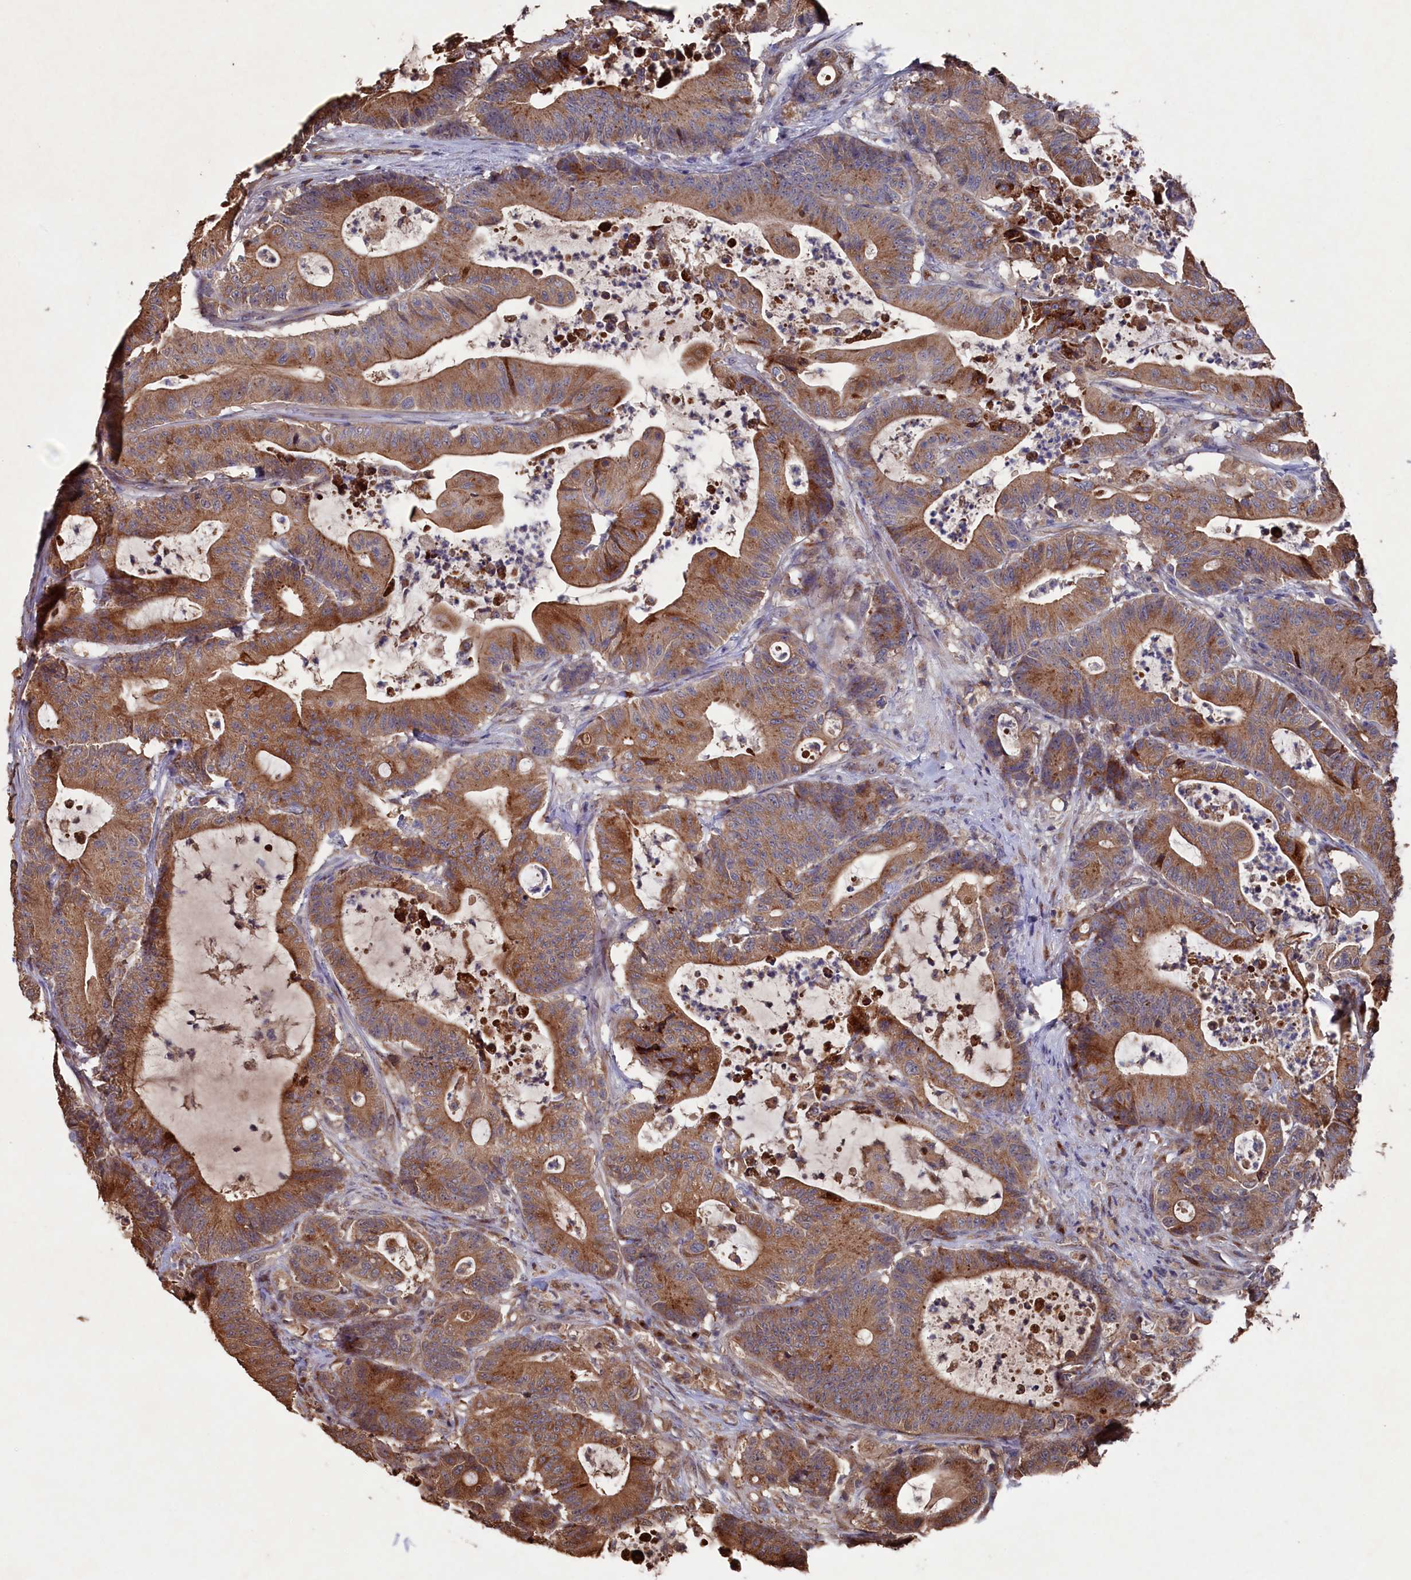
{"staining": {"intensity": "moderate", "quantity": ">75%", "location": "cytoplasmic/membranous"}, "tissue": "colorectal cancer", "cell_type": "Tumor cells", "image_type": "cancer", "snomed": [{"axis": "morphology", "description": "Adenocarcinoma, NOS"}, {"axis": "topography", "description": "Colon"}], "caption": "Immunohistochemistry (DAB (3,3'-diaminobenzidine)) staining of colorectal adenocarcinoma exhibits moderate cytoplasmic/membranous protein positivity in approximately >75% of tumor cells.", "gene": "NAA60", "patient": {"sex": "female", "age": 84}}